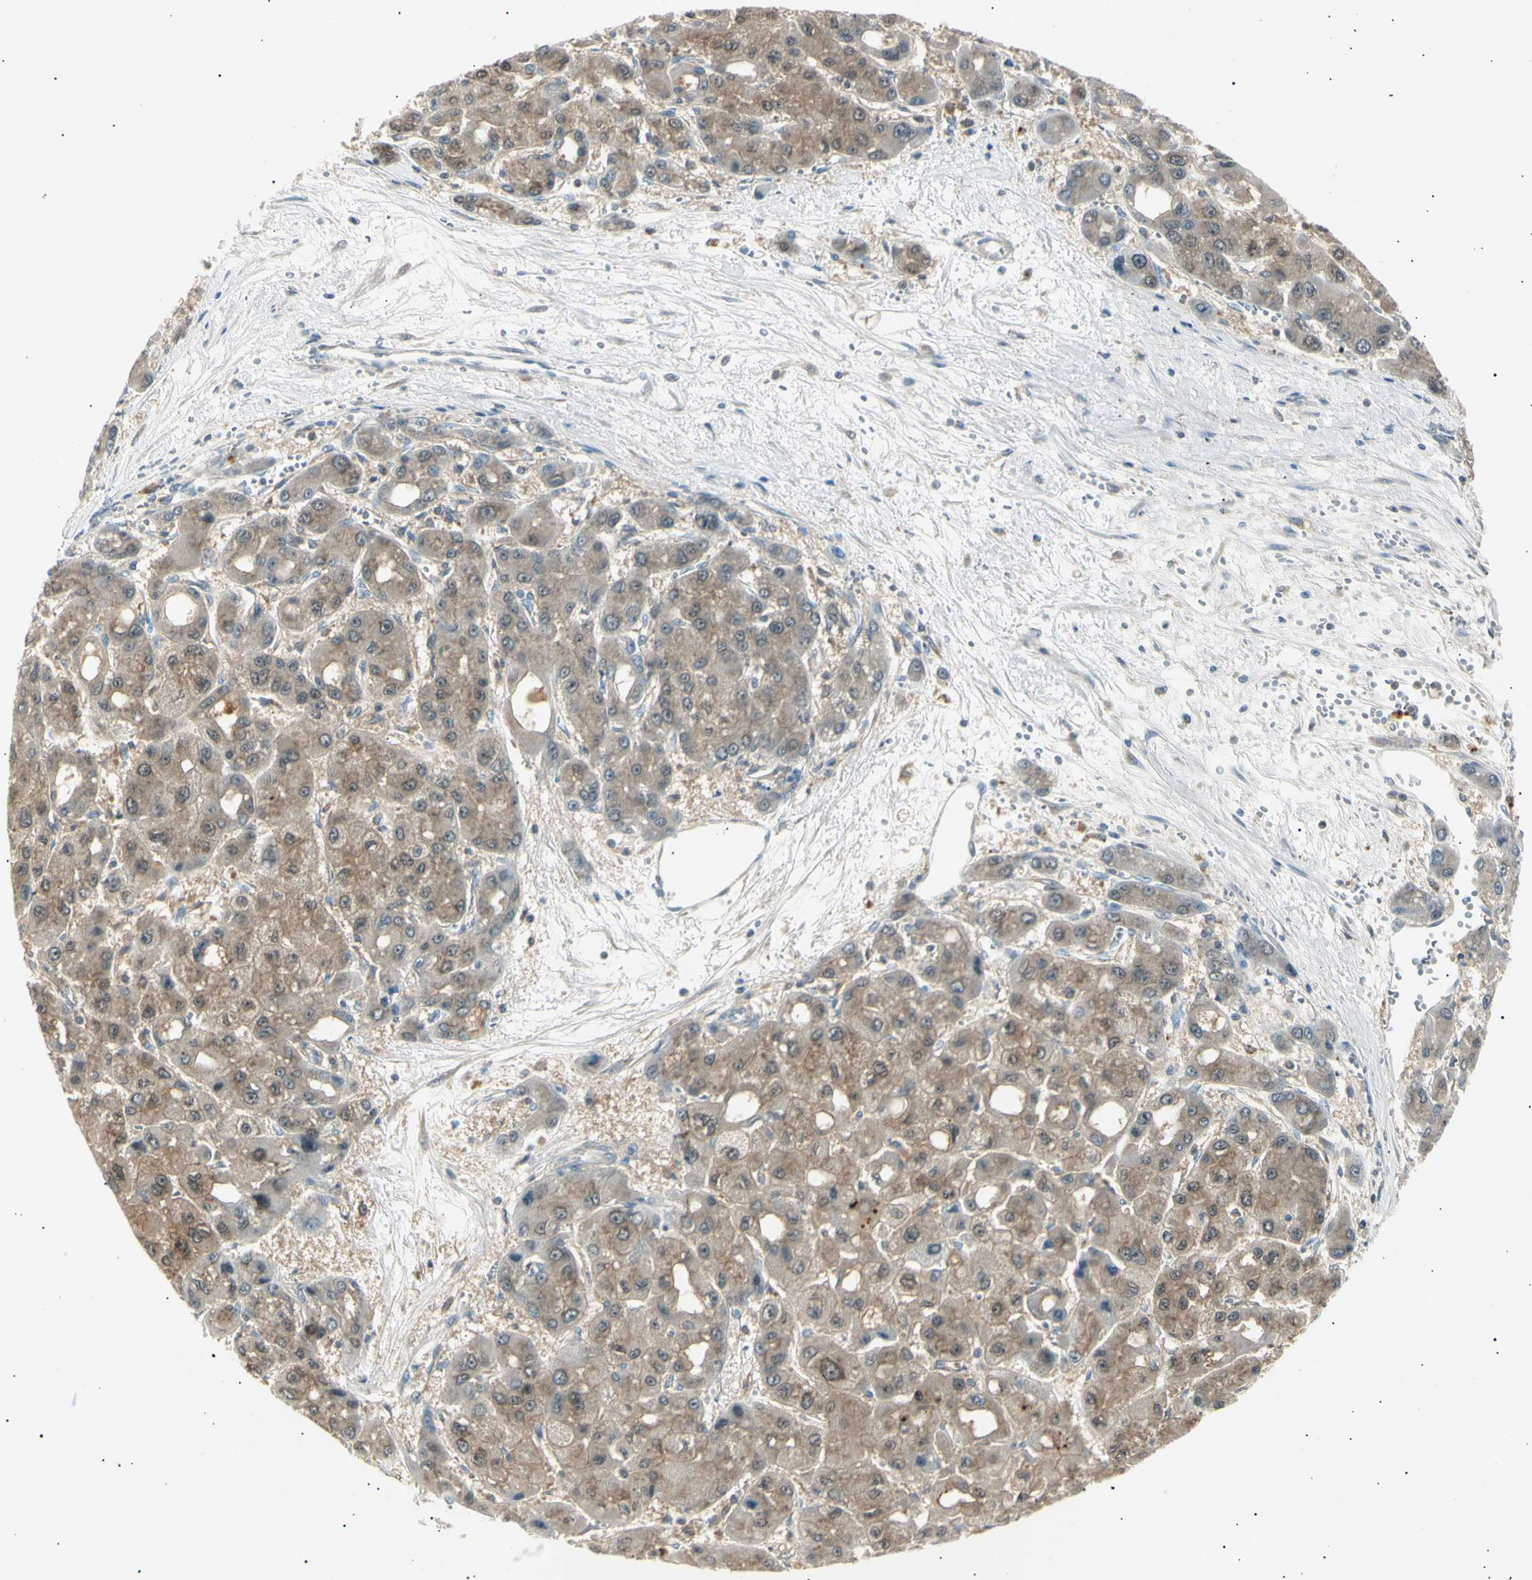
{"staining": {"intensity": "weak", "quantity": ">75%", "location": "cytoplasmic/membranous"}, "tissue": "liver cancer", "cell_type": "Tumor cells", "image_type": "cancer", "snomed": [{"axis": "morphology", "description": "Carcinoma, Hepatocellular, NOS"}, {"axis": "topography", "description": "Liver"}], "caption": "Brown immunohistochemical staining in liver cancer demonstrates weak cytoplasmic/membranous staining in approximately >75% of tumor cells.", "gene": "LHPP", "patient": {"sex": "male", "age": 55}}